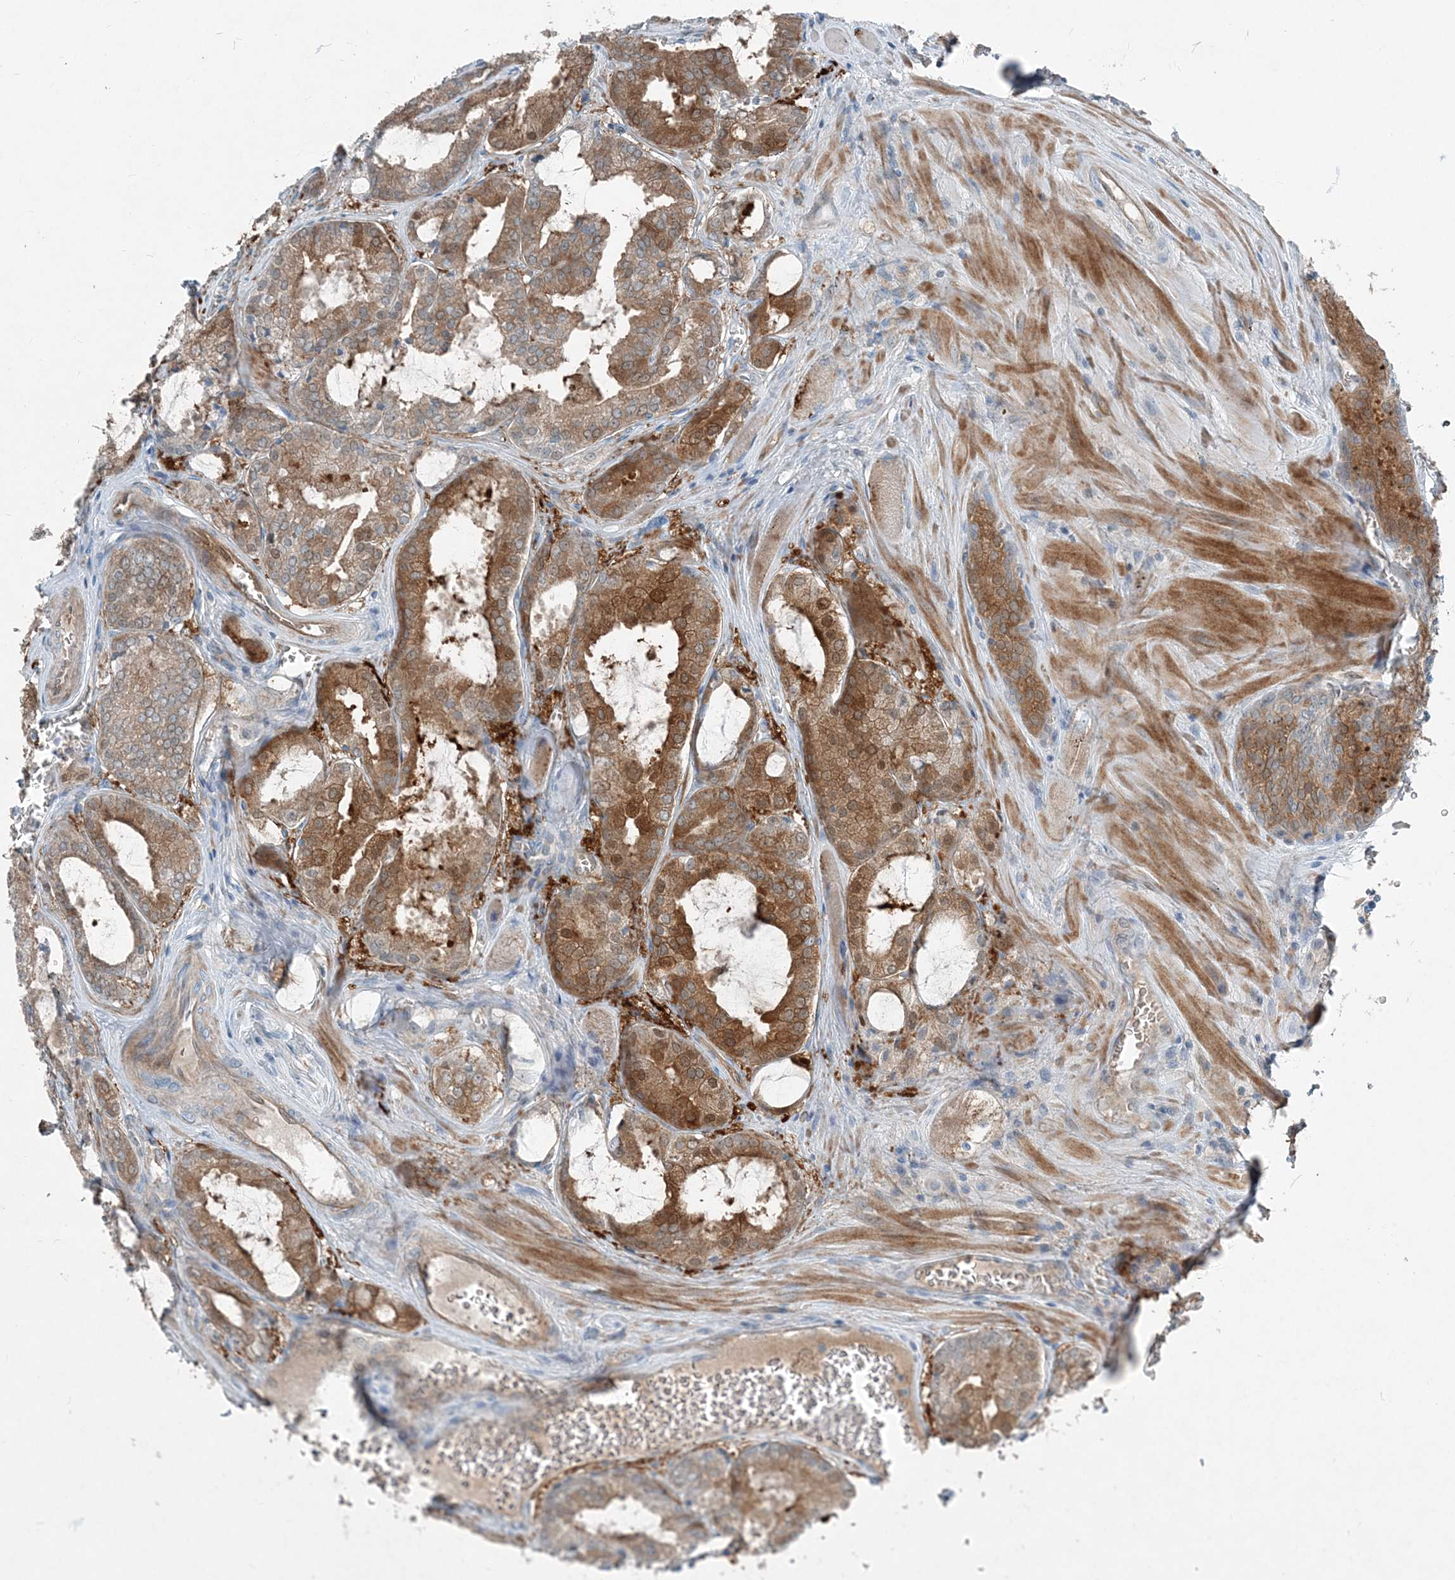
{"staining": {"intensity": "moderate", "quantity": ">75%", "location": "cytoplasmic/membranous"}, "tissue": "prostate cancer", "cell_type": "Tumor cells", "image_type": "cancer", "snomed": [{"axis": "morphology", "description": "Adenocarcinoma, Low grade"}, {"axis": "topography", "description": "Prostate"}], "caption": "Moderate cytoplasmic/membranous expression for a protein is appreciated in approximately >75% of tumor cells of prostate adenocarcinoma (low-grade) using immunohistochemistry.", "gene": "ARMH1", "patient": {"sex": "male", "age": 67}}